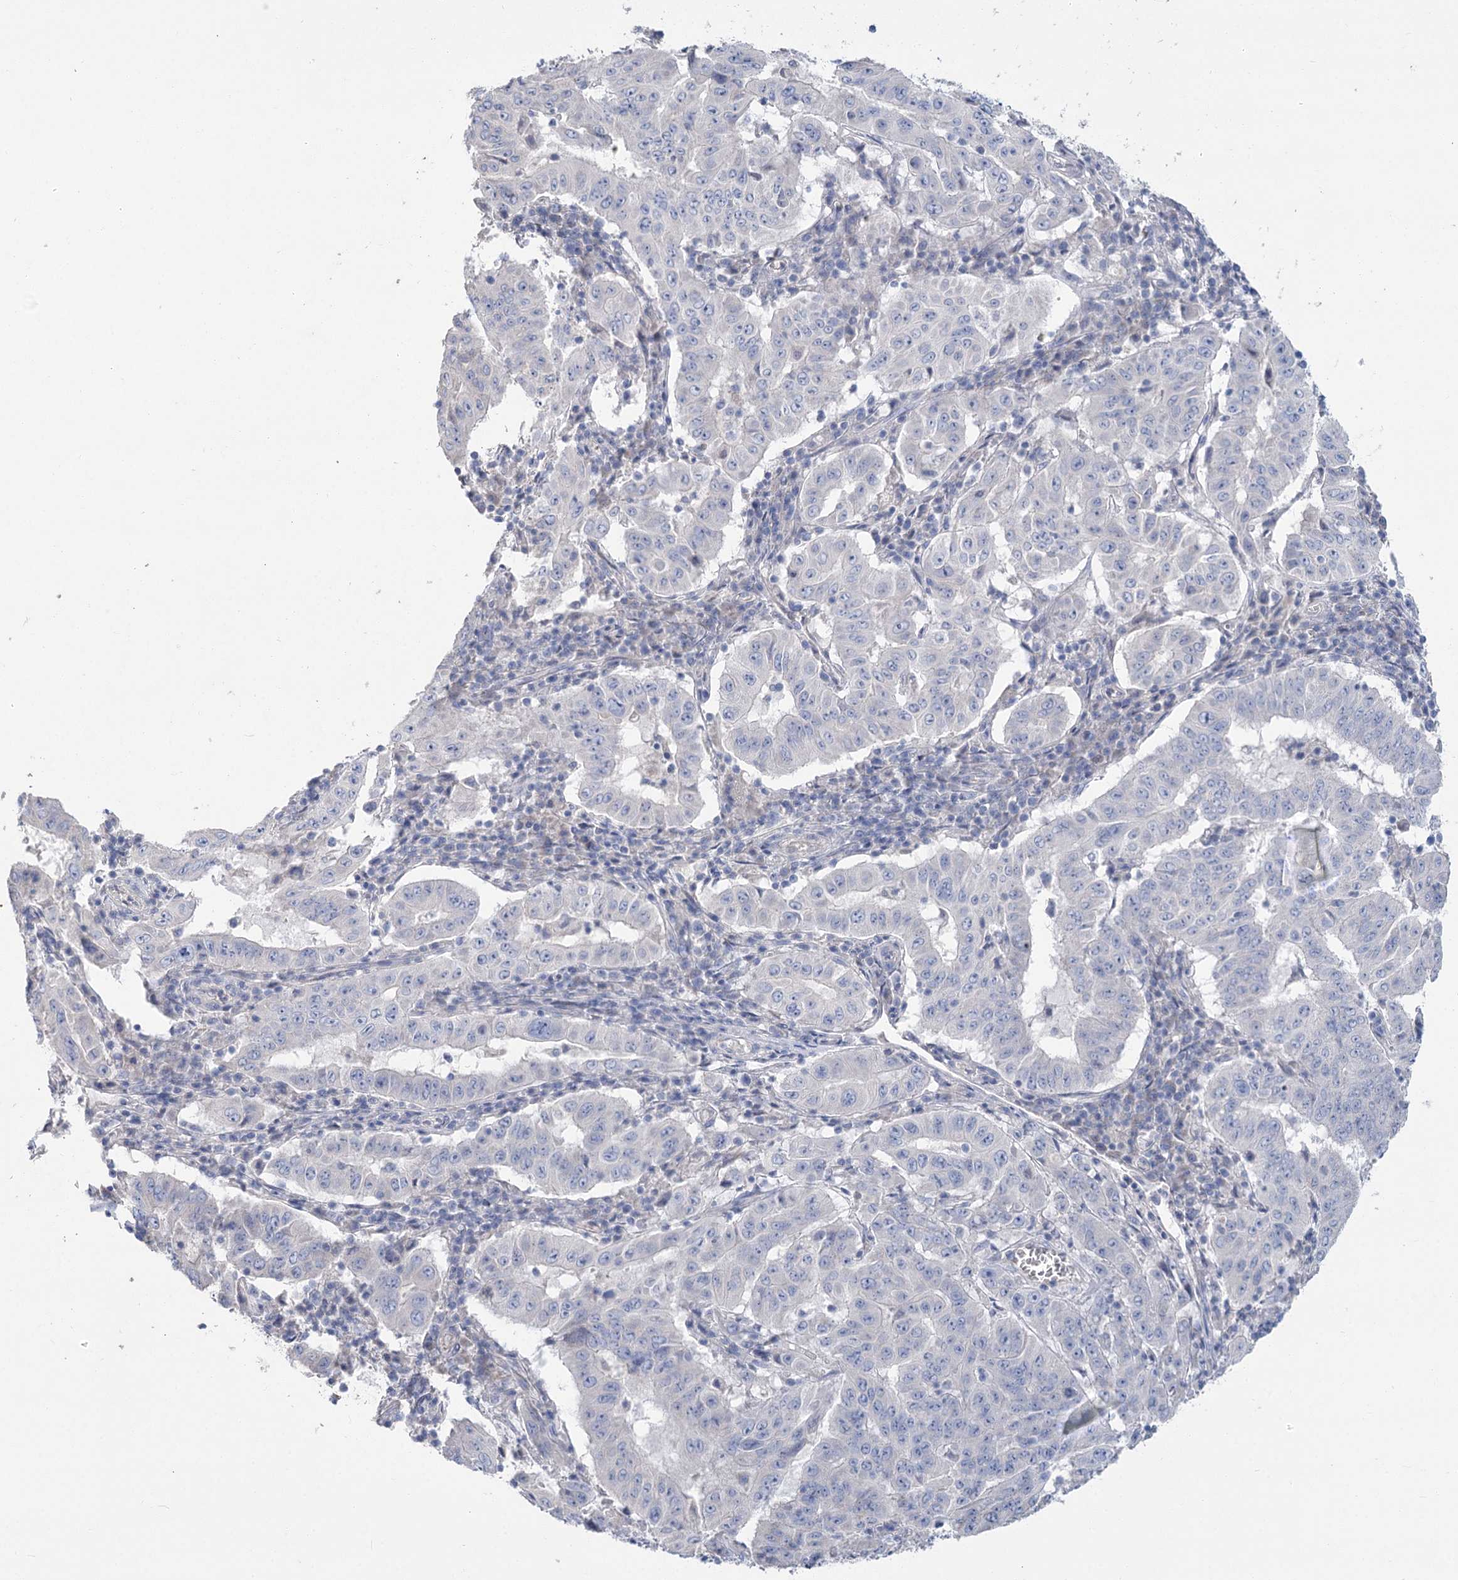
{"staining": {"intensity": "negative", "quantity": "none", "location": "none"}, "tissue": "pancreatic cancer", "cell_type": "Tumor cells", "image_type": "cancer", "snomed": [{"axis": "morphology", "description": "Adenocarcinoma, NOS"}, {"axis": "topography", "description": "Pancreas"}], "caption": "Tumor cells are negative for protein expression in human pancreatic adenocarcinoma.", "gene": "SLC9A3", "patient": {"sex": "male", "age": 63}}